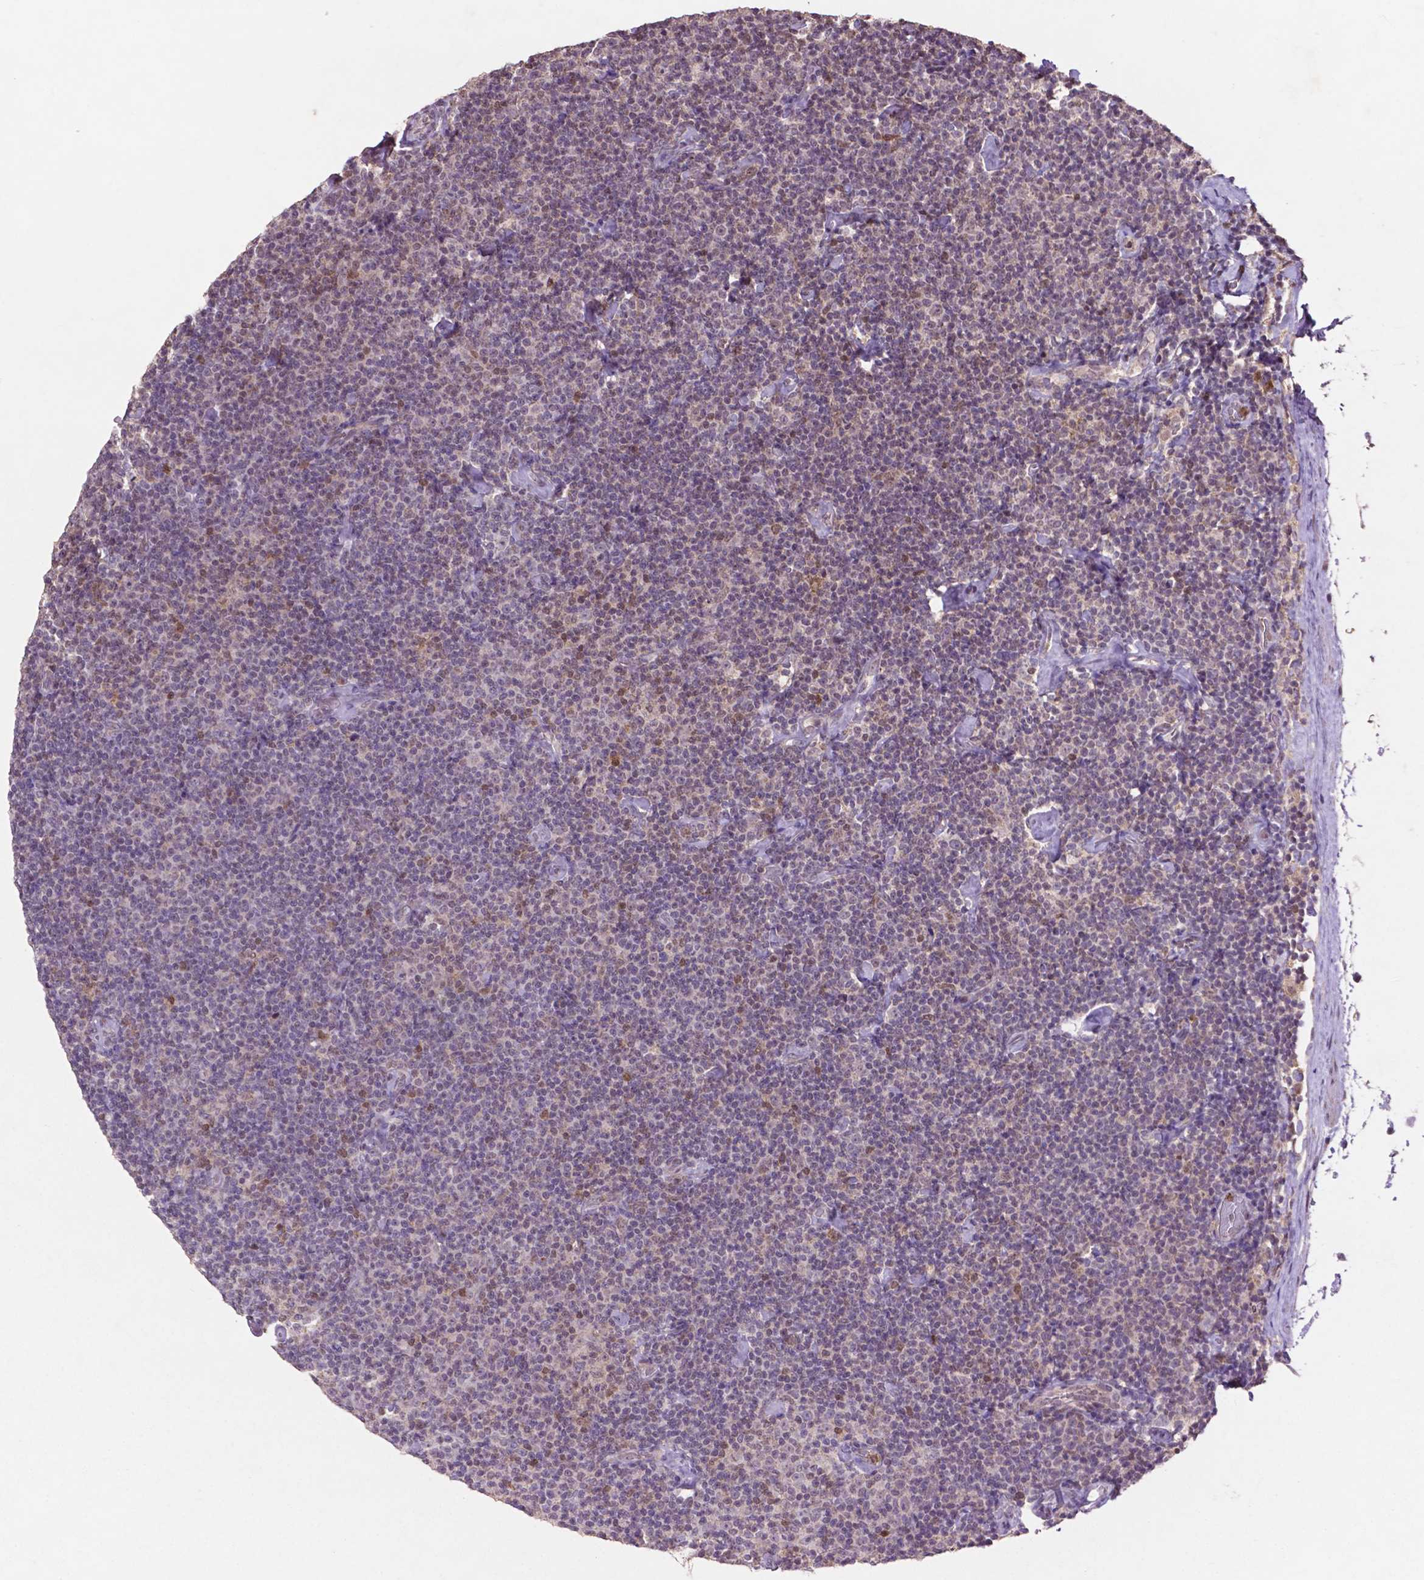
{"staining": {"intensity": "moderate", "quantity": "<25%", "location": "nuclear"}, "tissue": "lymphoma", "cell_type": "Tumor cells", "image_type": "cancer", "snomed": [{"axis": "morphology", "description": "Malignant lymphoma, non-Hodgkin's type, Low grade"}, {"axis": "topography", "description": "Lymph node"}], "caption": "Protein staining reveals moderate nuclear positivity in approximately <25% of tumor cells in low-grade malignant lymphoma, non-Hodgkin's type. (DAB IHC with brightfield microscopy, high magnification).", "gene": "GLRX", "patient": {"sex": "male", "age": 81}}